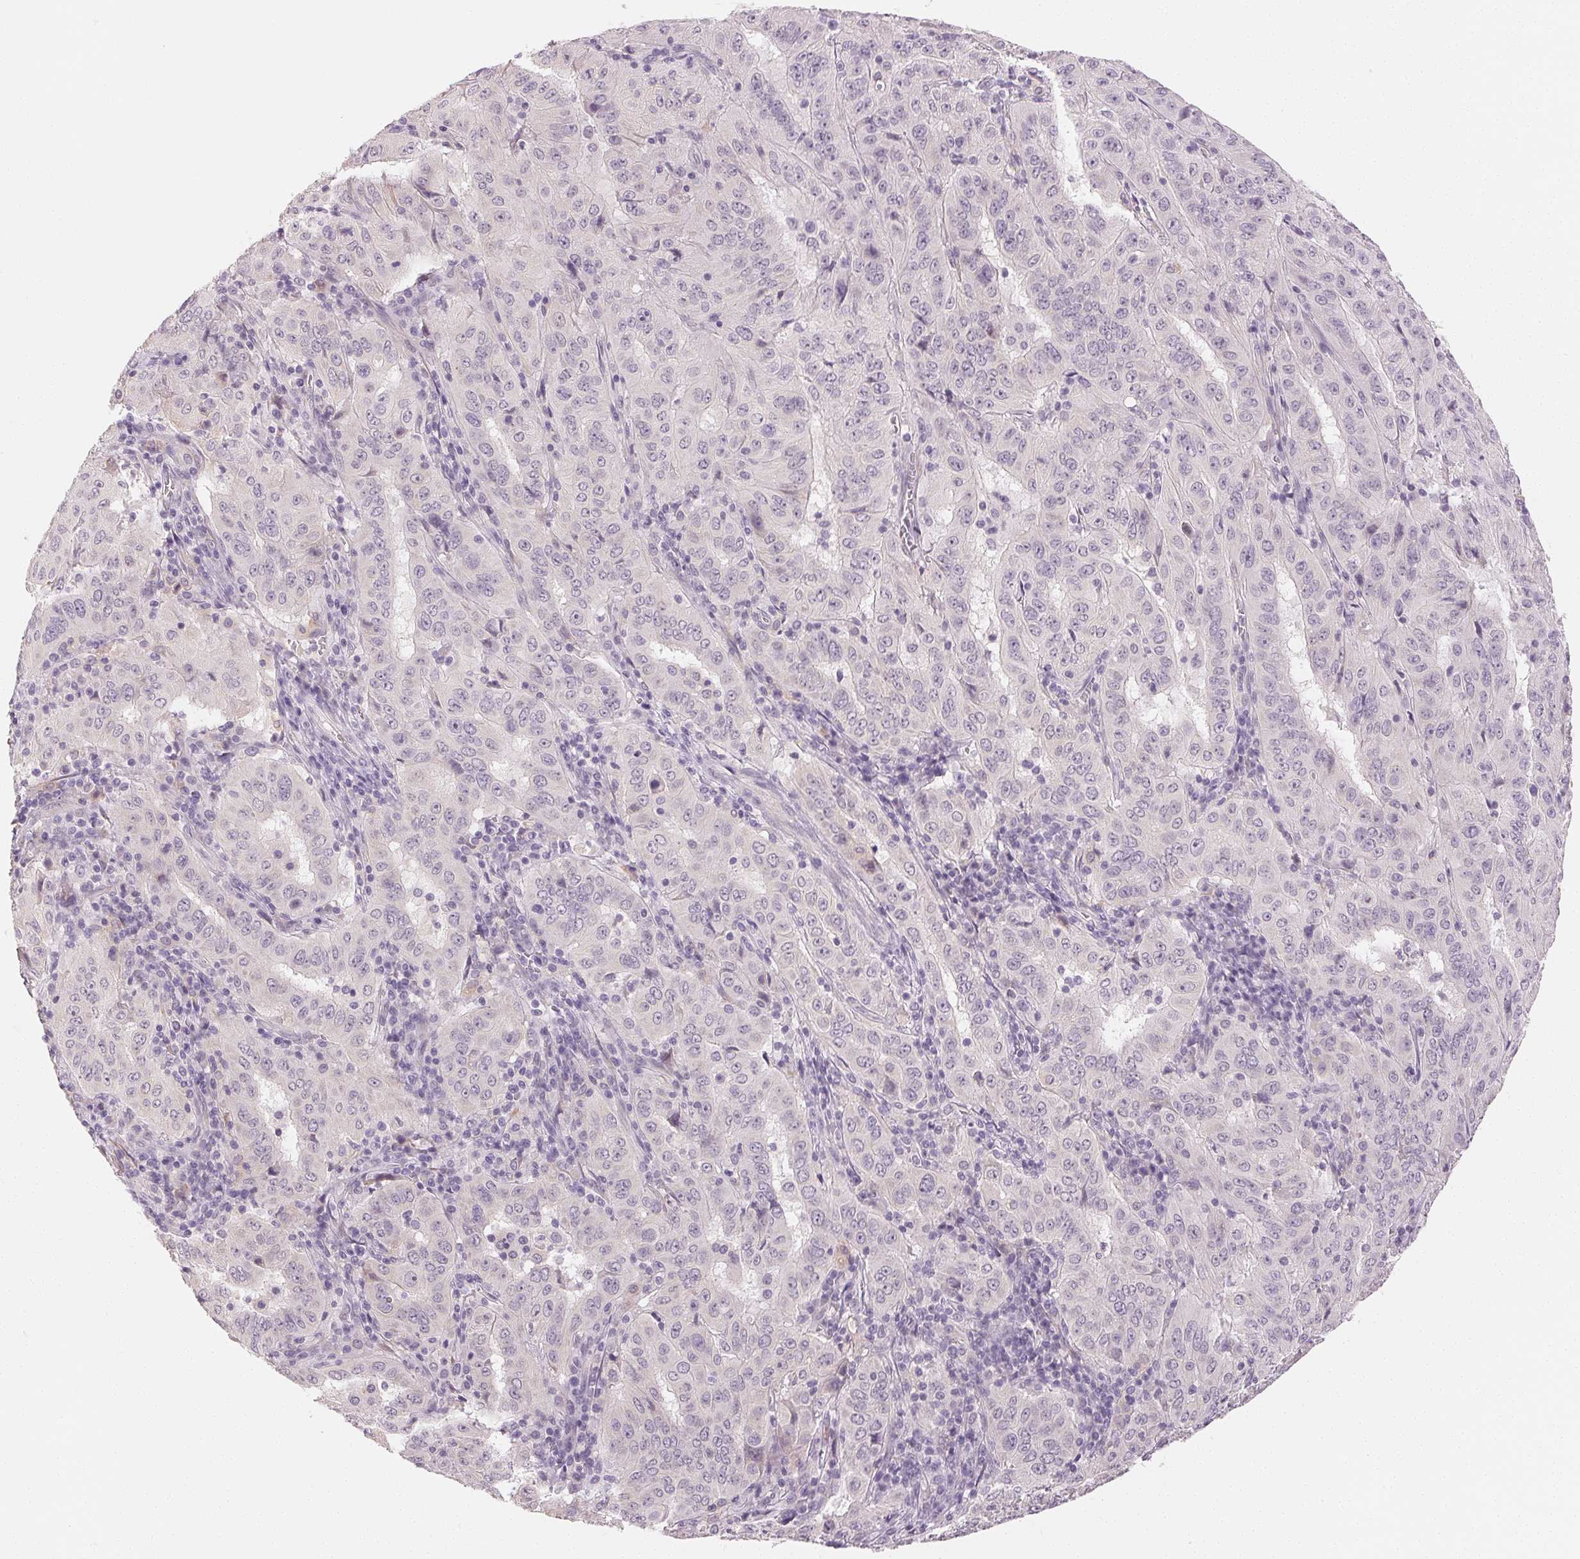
{"staining": {"intensity": "negative", "quantity": "none", "location": "none"}, "tissue": "pancreatic cancer", "cell_type": "Tumor cells", "image_type": "cancer", "snomed": [{"axis": "morphology", "description": "Adenocarcinoma, NOS"}, {"axis": "topography", "description": "Pancreas"}], "caption": "This micrograph is of pancreatic adenocarcinoma stained with IHC to label a protein in brown with the nuclei are counter-stained blue. There is no positivity in tumor cells. The staining is performed using DAB (3,3'-diaminobenzidine) brown chromogen with nuclei counter-stained in using hematoxylin.", "gene": "MAP1LC3A", "patient": {"sex": "male", "age": 63}}